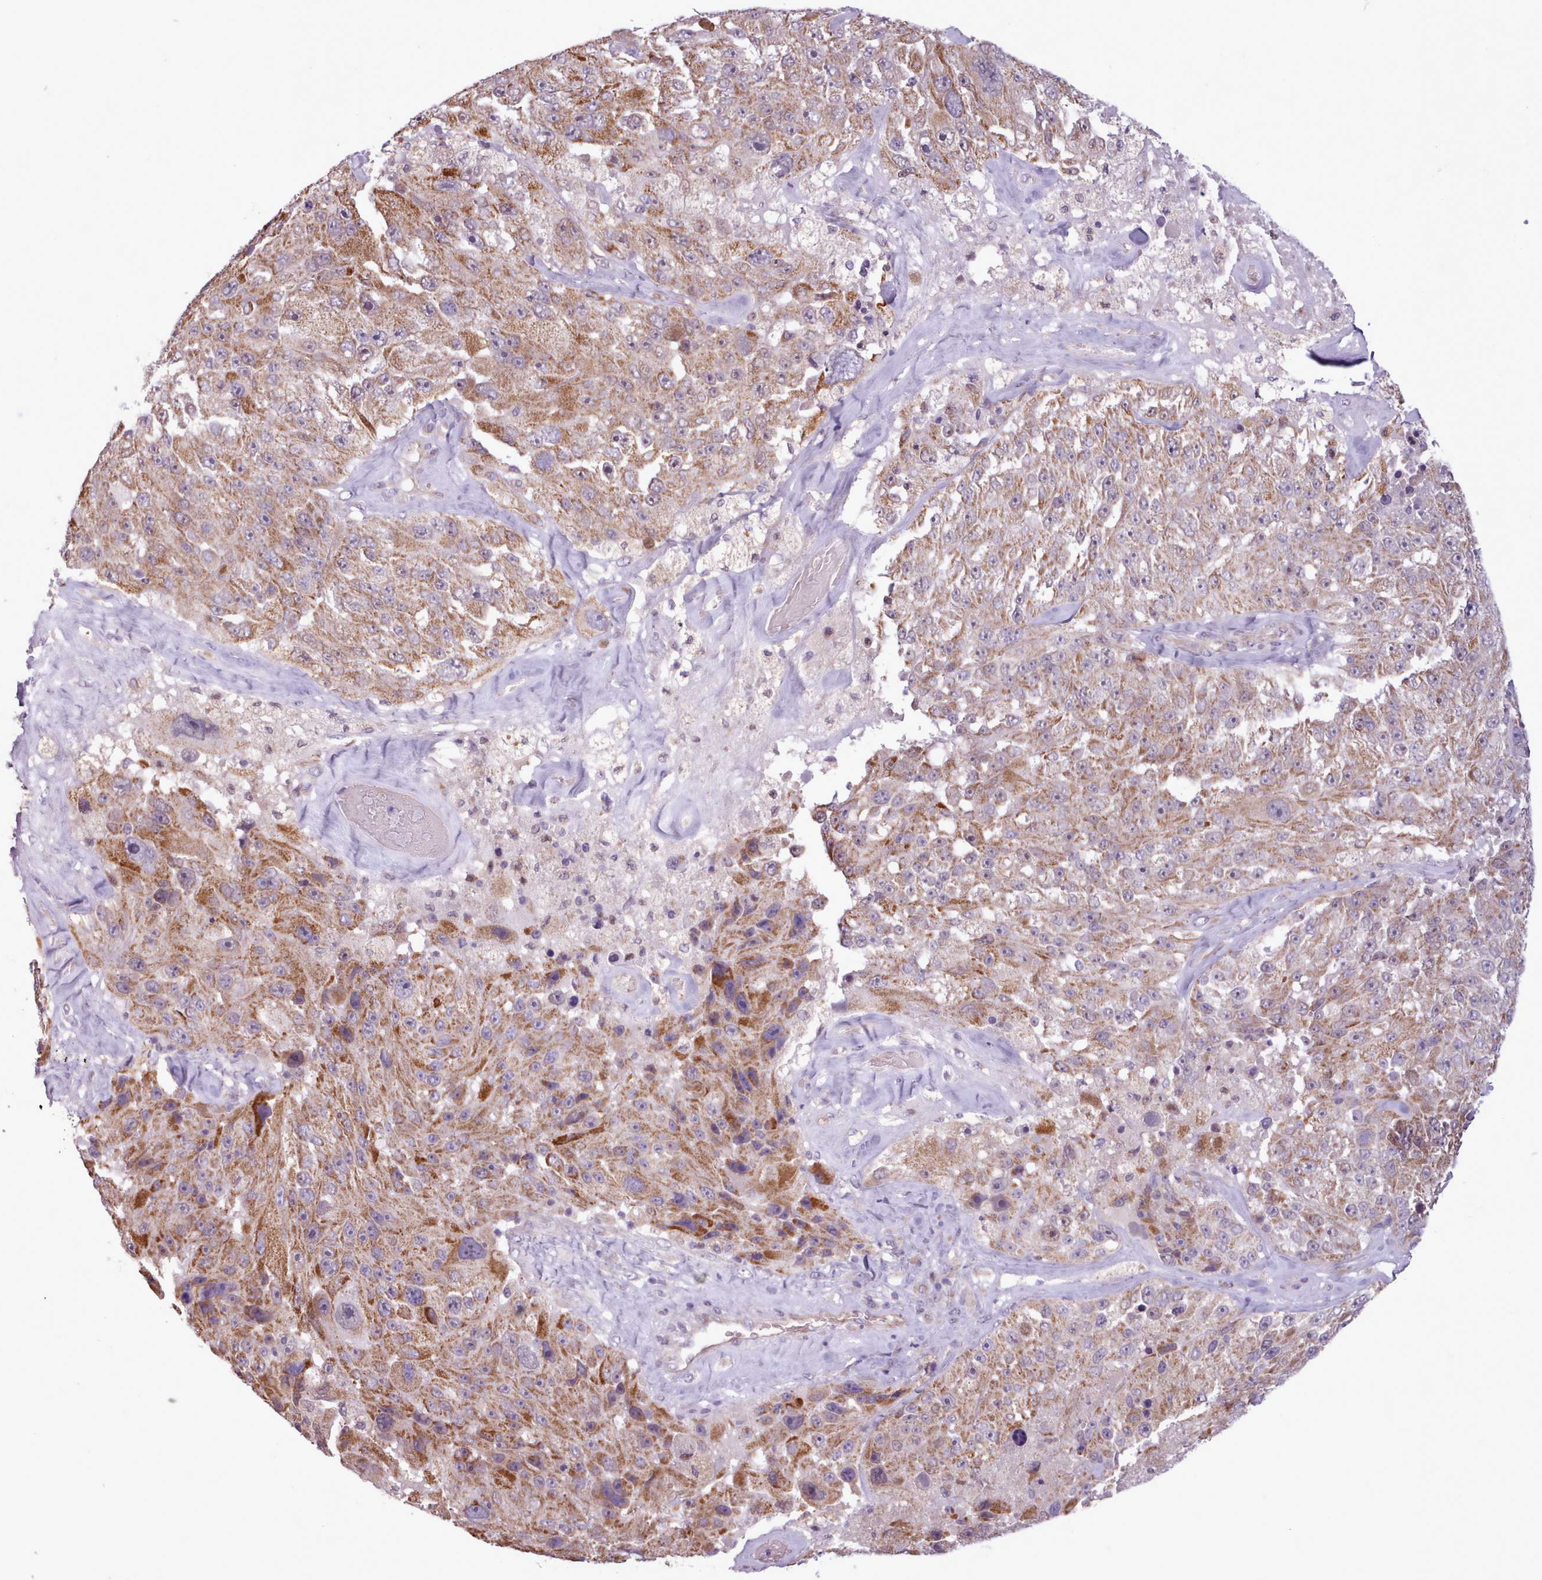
{"staining": {"intensity": "moderate", "quantity": ">75%", "location": "cytoplasmic/membranous"}, "tissue": "melanoma", "cell_type": "Tumor cells", "image_type": "cancer", "snomed": [{"axis": "morphology", "description": "Malignant melanoma, Metastatic site"}, {"axis": "topography", "description": "Lymph node"}], "caption": "Malignant melanoma (metastatic site) tissue demonstrates moderate cytoplasmic/membranous positivity in about >75% of tumor cells The staining was performed using DAB, with brown indicating positive protein expression. Nuclei are stained blue with hematoxylin.", "gene": "SLURP1", "patient": {"sex": "male", "age": 62}}